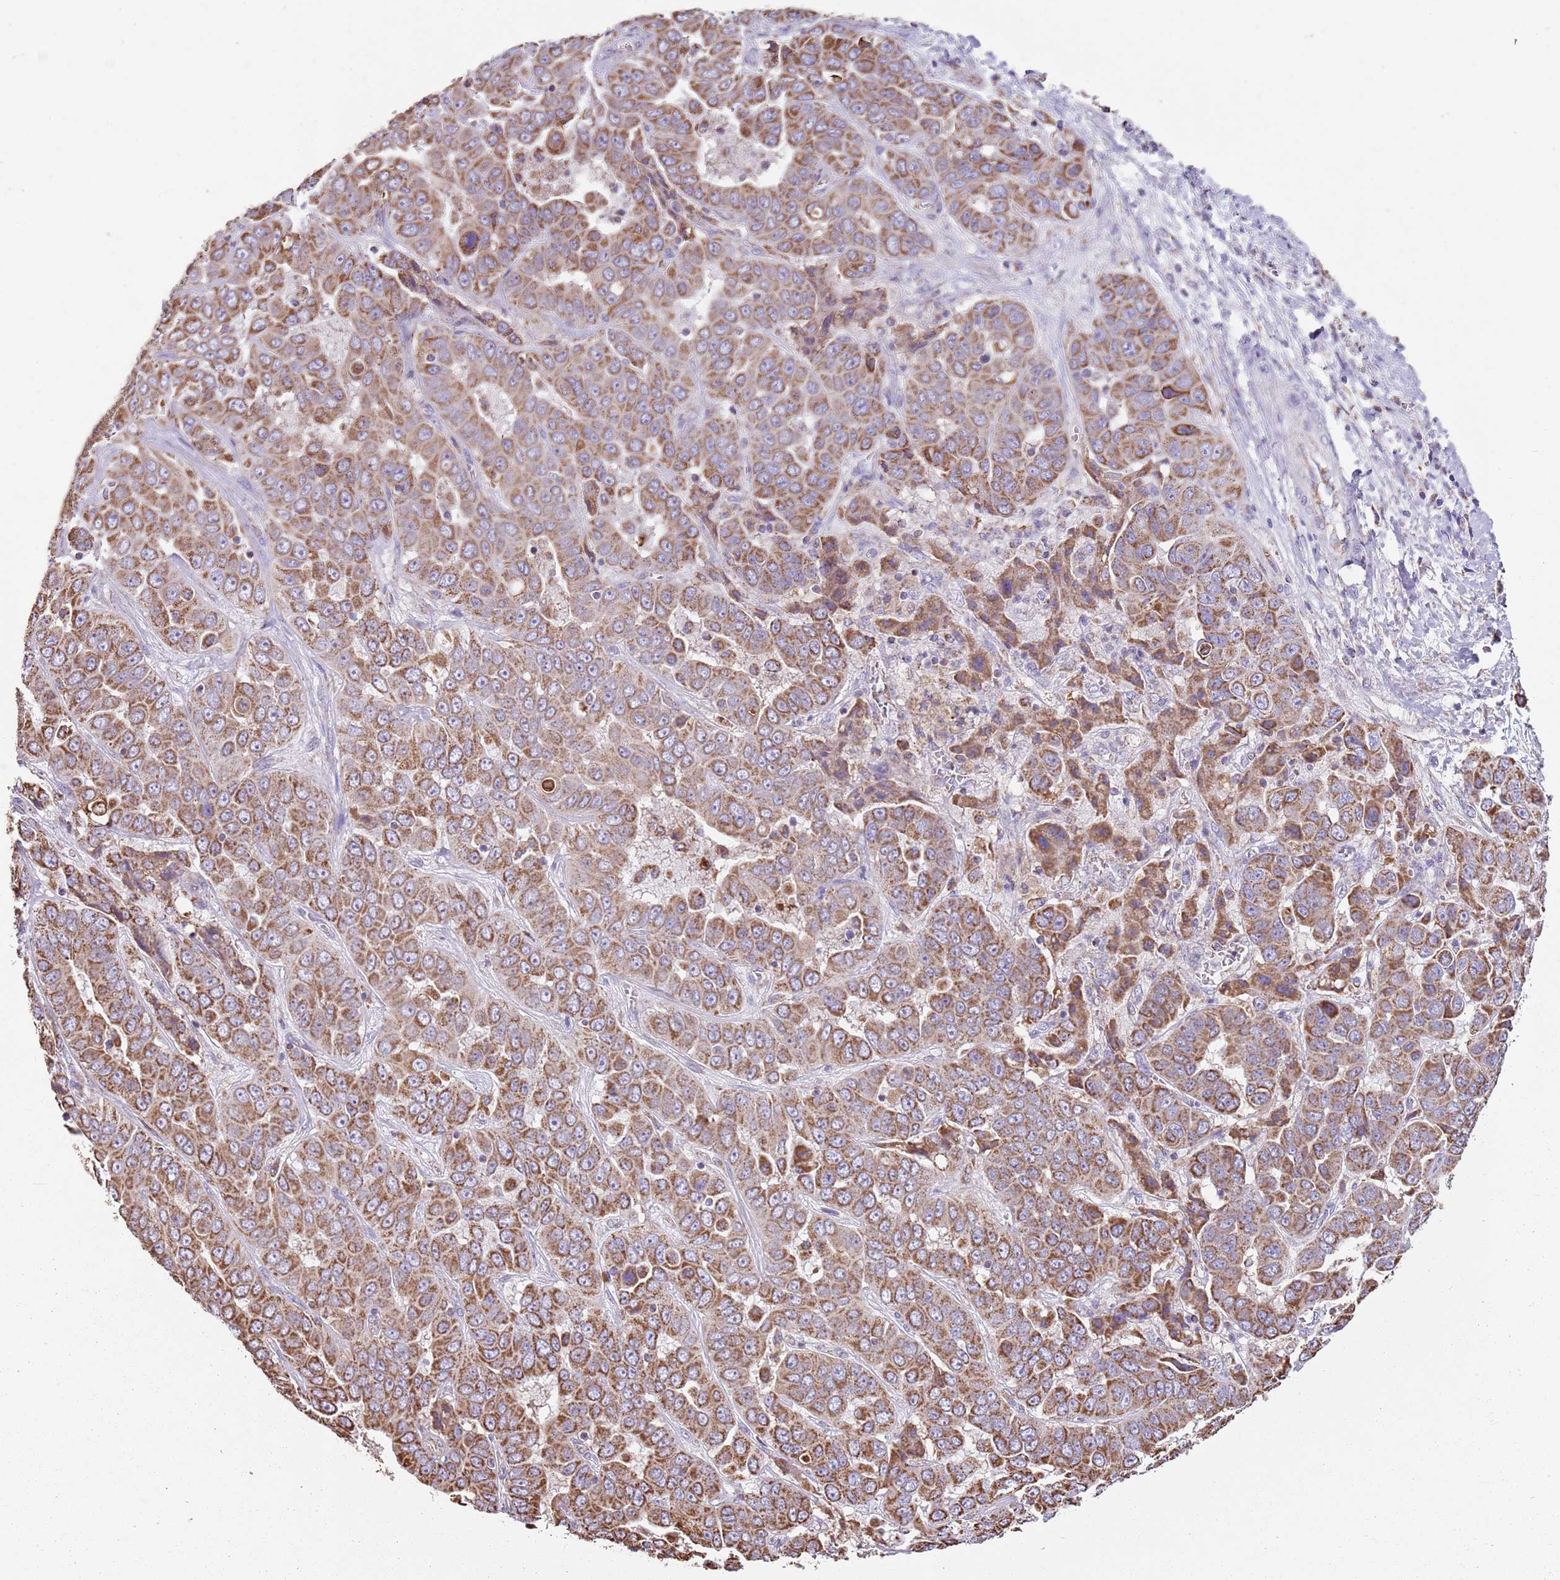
{"staining": {"intensity": "strong", "quantity": ">75%", "location": "cytoplasmic/membranous"}, "tissue": "liver cancer", "cell_type": "Tumor cells", "image_type": "cancer", "snomed": [{"axis": "morphology", "description": "Cholangiocarcinoma"}, {"axis": "topography", "description": "Liver"}], "caption": "An image of cholangiocarcinoma (liver) stained for a protein displays strong cytoplasmic/membranous brown staining in tumor cells. The staining is performed using DAB brown chromogen to label protein expression. The nuclei are counter-stained blue using hematoxylin.", "gene": "TTLL1", "patient": {"sex": "female", "age": 52}}